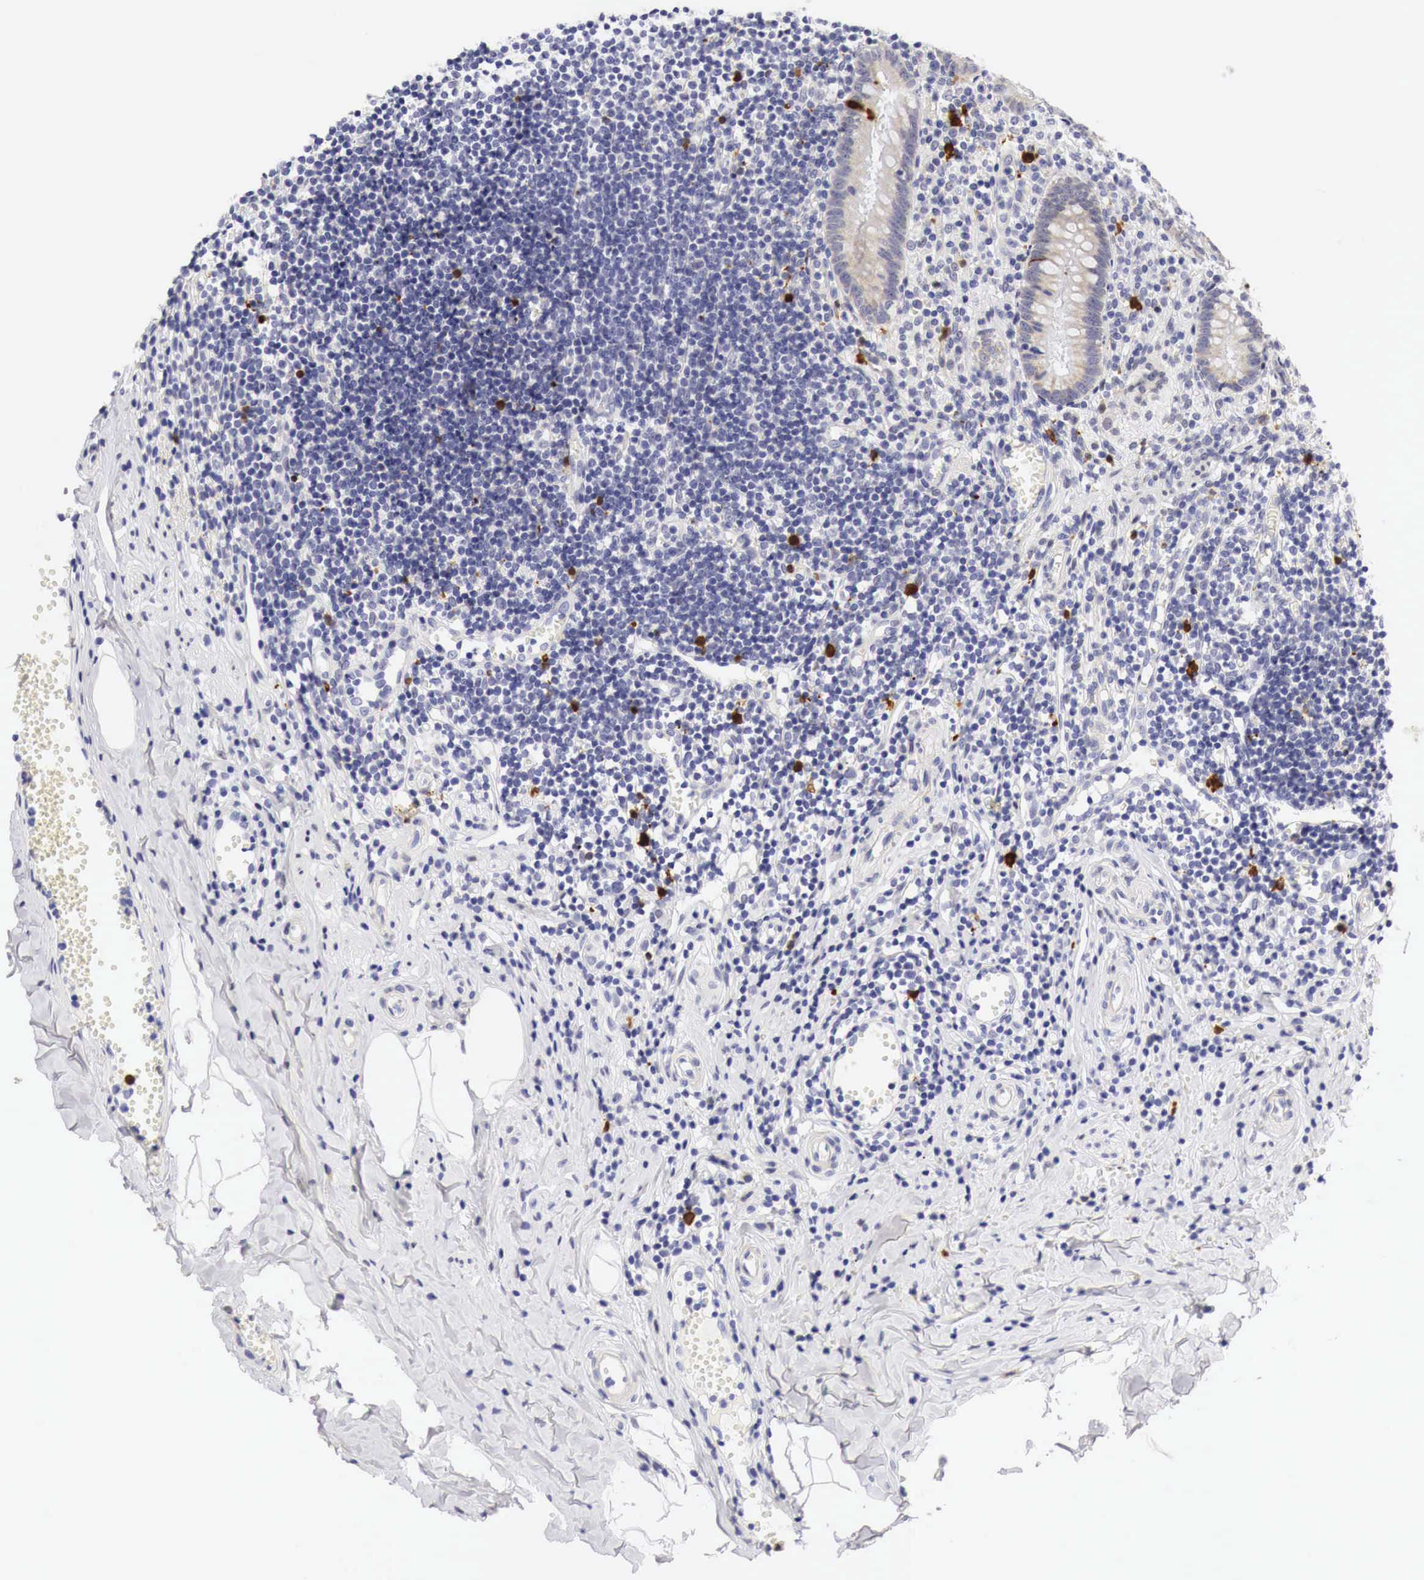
{"staining": {"intensity": "weak", "quantity": "<25%", "location": "cytoplasmic/membranous"}, "tissue": "appendix", "cell_type": "Glandular cells", "image_type": "normal", "snomed": [{"axis": "morphology", "description": "Normal tissue, NOS"}, {"axis": "topography", "description": "Appendix"}], "caption": "High magnification brightfield microscopy of unremarkable appendix stained with DAB (brown) and counterstained with hematoxylin (blue): glandular cells show no significant staining. (Stains: DAB (3,3'-diaminobenzidine) IHC with hematoxylin counter stain, Microscopy: brightfield microscopy at high magnification).", "gene": "CASP3", "patient": {"sex": "female", "age": 19}}